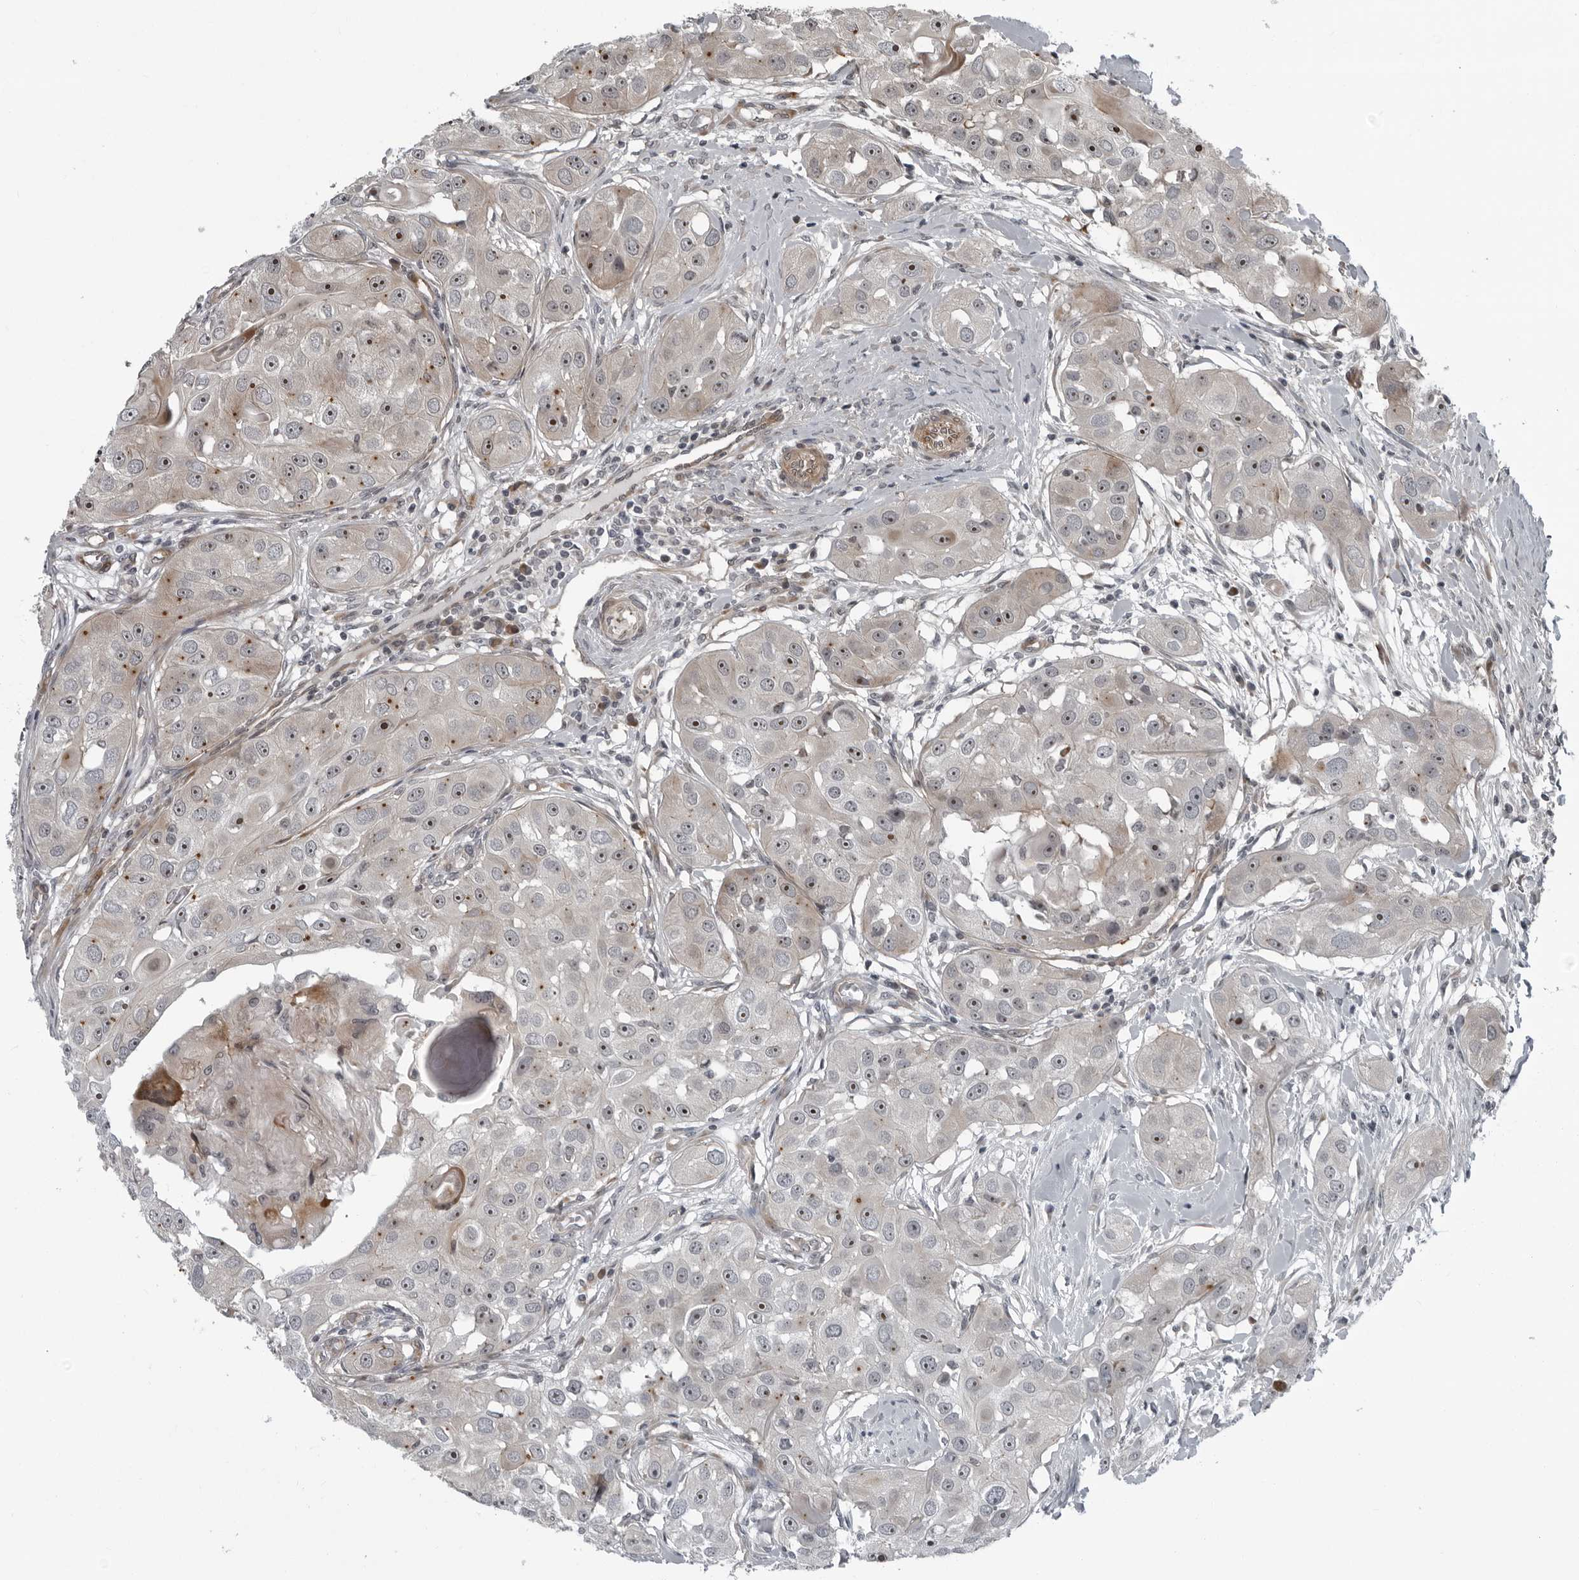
{"staining": {"intensity": "strong", "quantity": ">75%", "location": "nuclear"}, "tissue": "head and neck cancer", "cell_type": "Tumor cells", "image_type": "cancer", "snomed": [{"axis": "morphology", "description": "Normal tissue, NOS"}, {"axis": "morphology", "description": "Squamous cell carcinoma, NOS"}, {"axis": "topography", "description": "Skeletal muscle"}, {"axis": "topography", "description": "Head-Neck"}], "caption": "Head and neck squamous cell carcinoma was stained to show a protein in brown. There is high levels of strong nuclear positivity in about >75% of tumor cells. (DAB (3,3'-diaminobenzidine) IHC with brightfield microscopy, high magnification).", "gene": "FAM102B", "patient": {"sex": "male", "age": 51}}